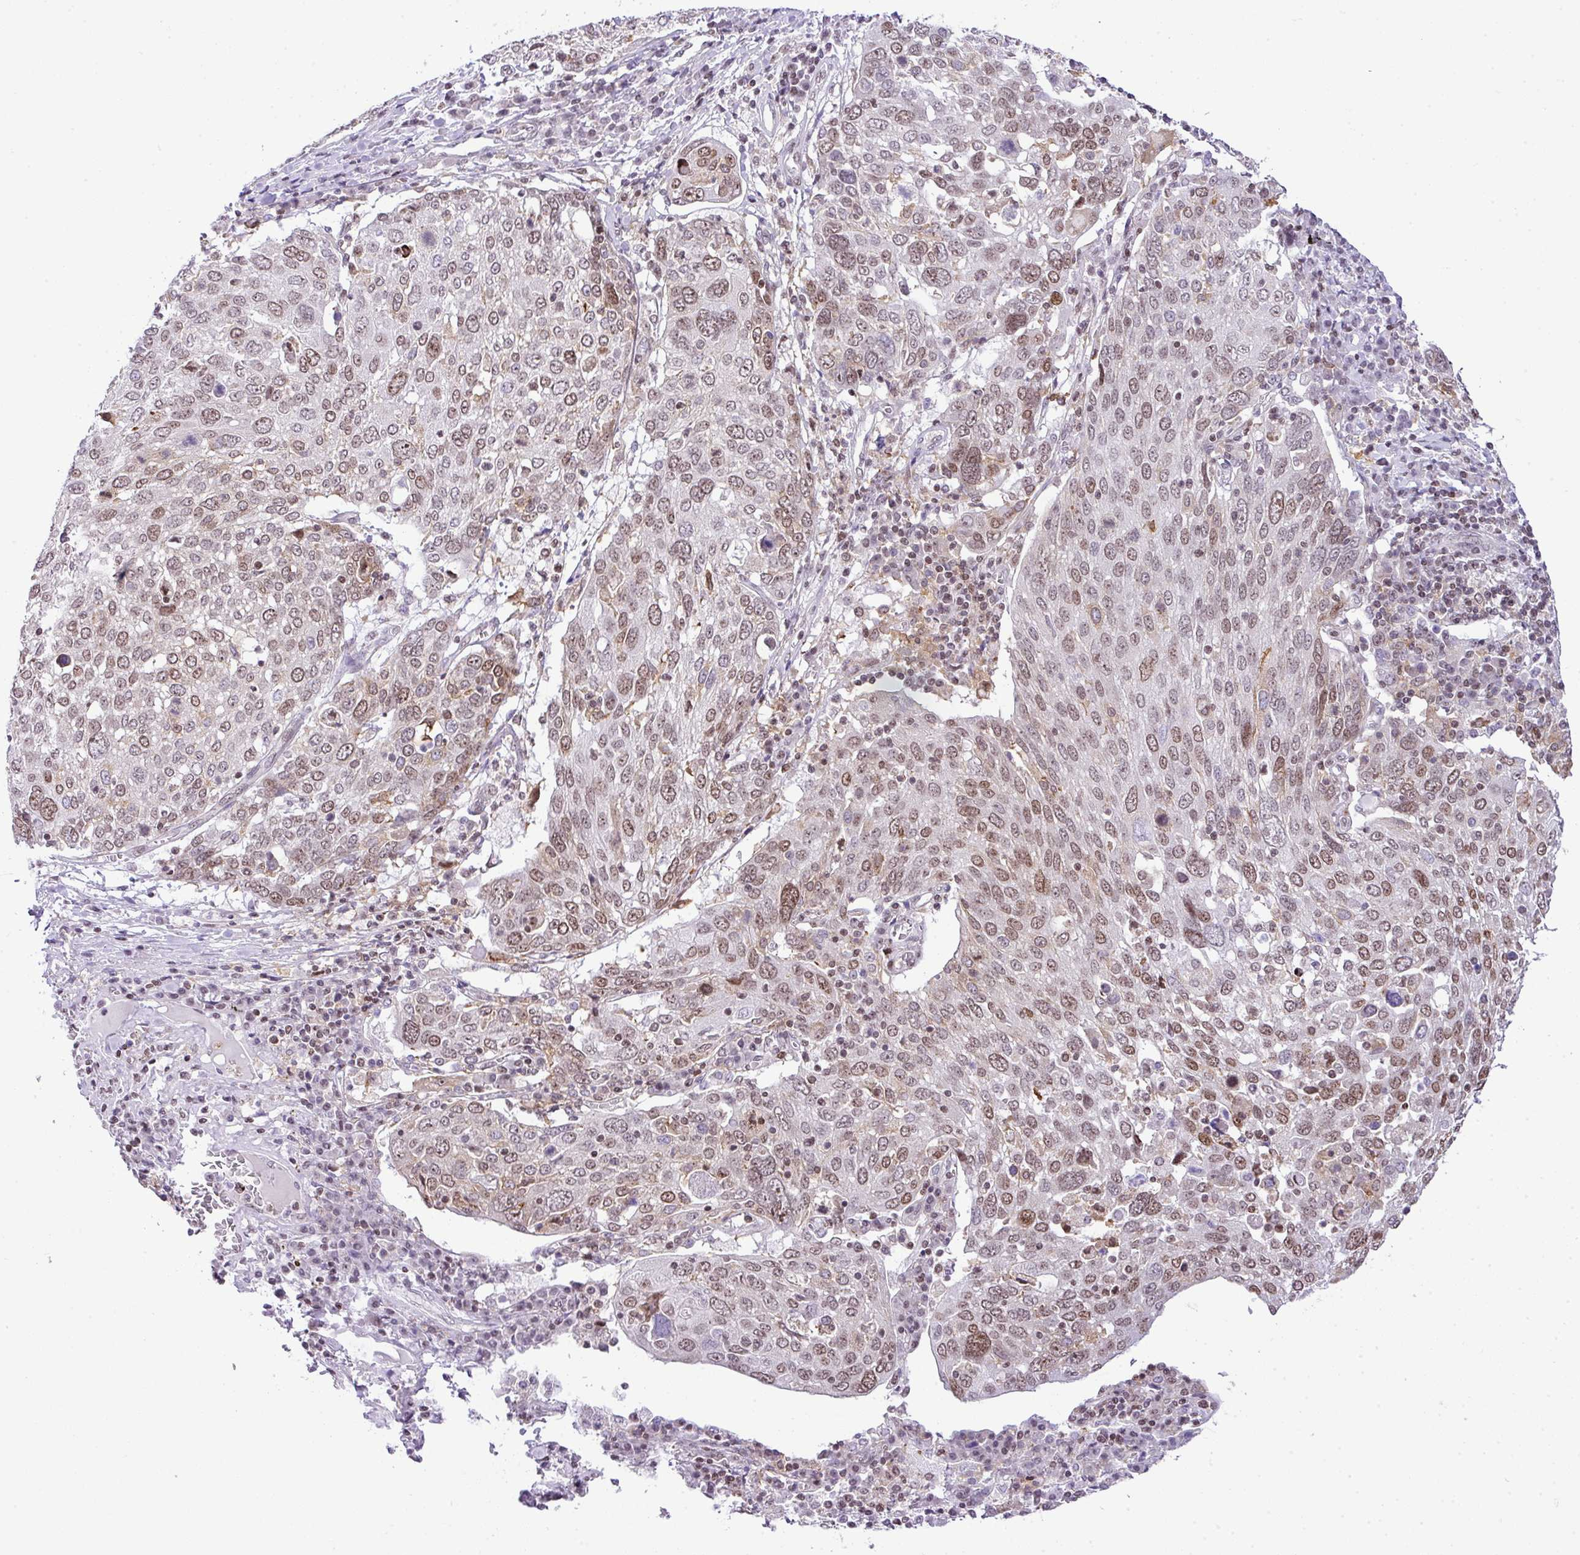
{"staining": {"intensity": "moderate", "quantity": ">75%", "location": "nuclear"}, "tissue": "lung cancer", "cell_type": "Tumor cells", "image_type": "cancer", "snomed": [{"axis": "morphology", "description": "Squamous cell carcinoma, NOS"}, {"axis": "topography", "description": "Lung"}], "caption": "This is a histology image of immunohistochemistry staining of lung cancer (squamous cell carcinoma), which shows moderate expression in the nuclear of tumor cells.", "gene": "CCDC137", "patient": {"sex": "male", "age": 65}}